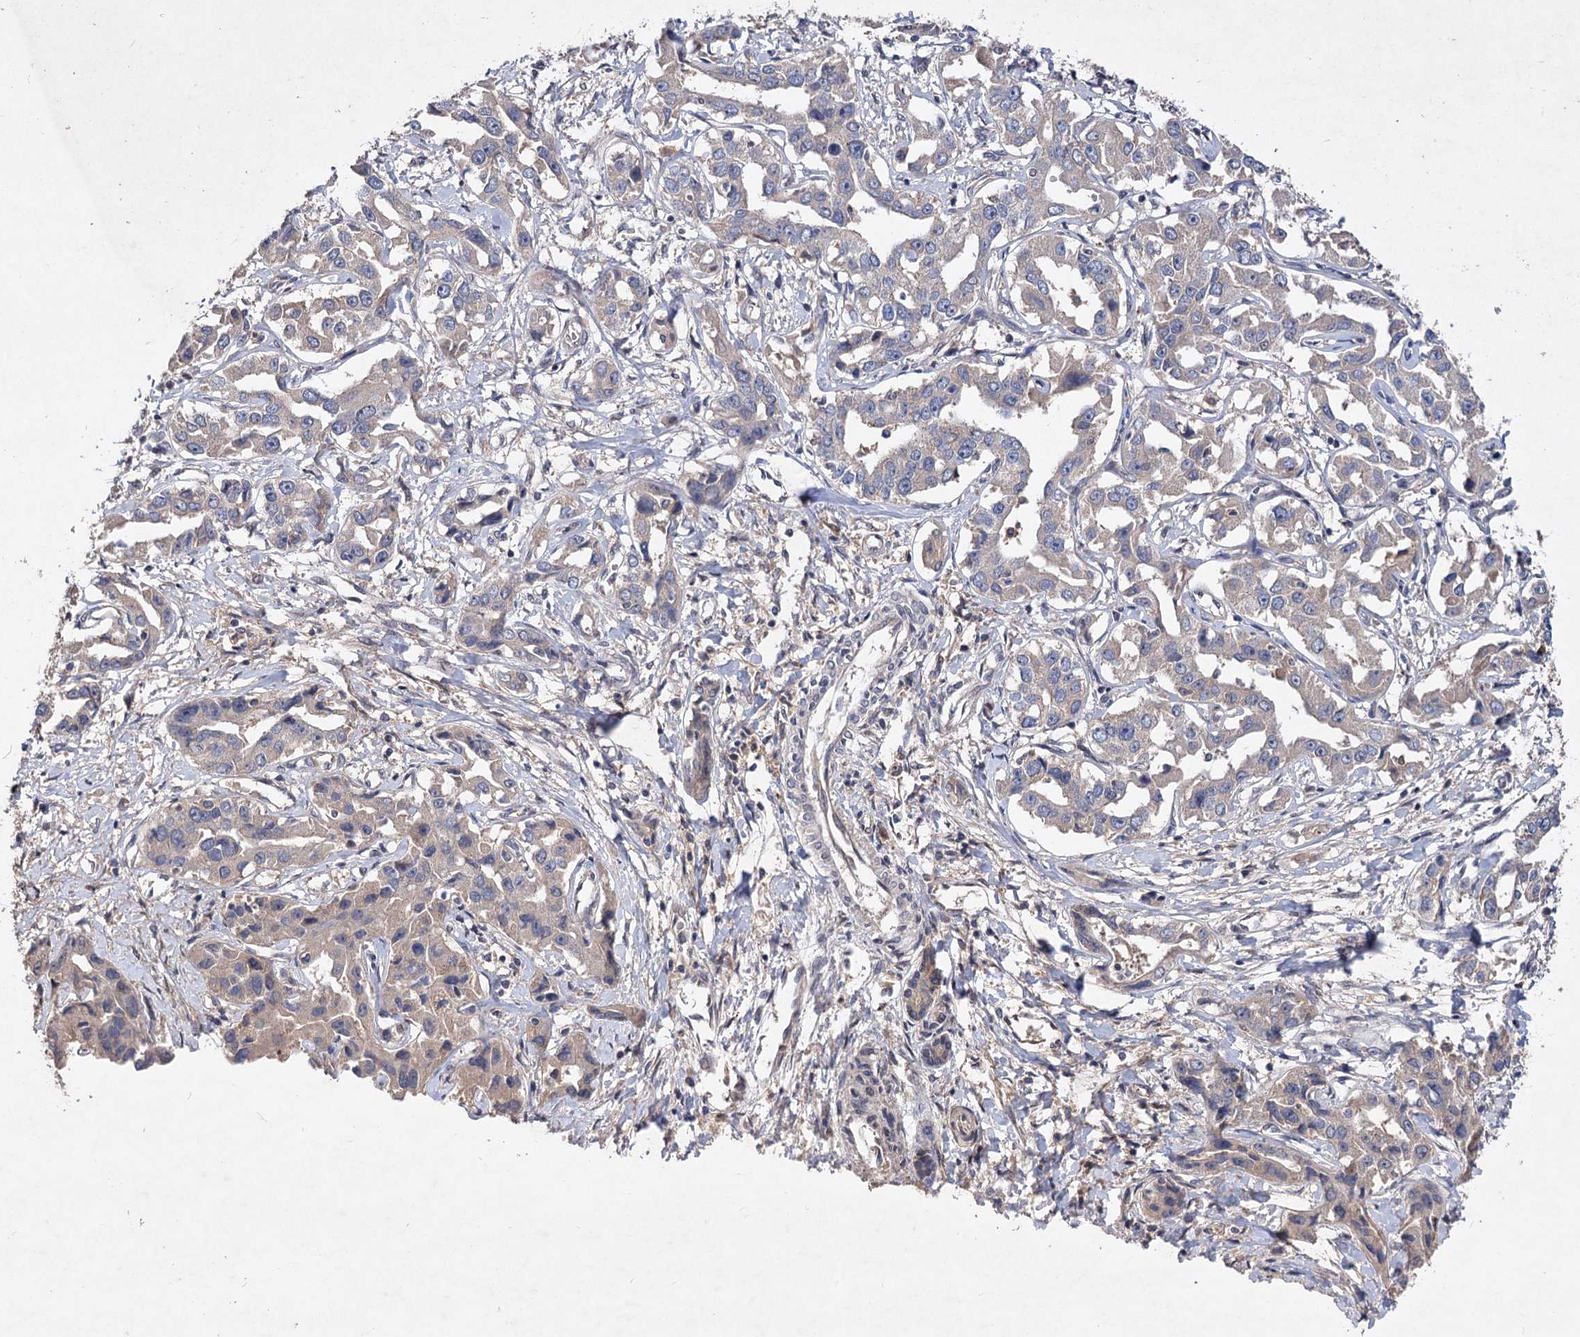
{"staining": {"intensity": "negative", "quantity": "none", "location": "none"}, "tissue": "liver cancer", "cell_type": "Tumor cells", "image_type": "cancer", "snomed": [{"axis": "morphology", "description": "Cholangiocarcinoma"}, {"axis": "topography", "description": "Liver"}], "caption": "A high-resolution histopathology image shows IHC staining of liver cholangiocarcinoma, which exhibits no significant staining in tumor cells.", "gene": "NUDCD2", "patient": {"sex": "male", "age": 59}}